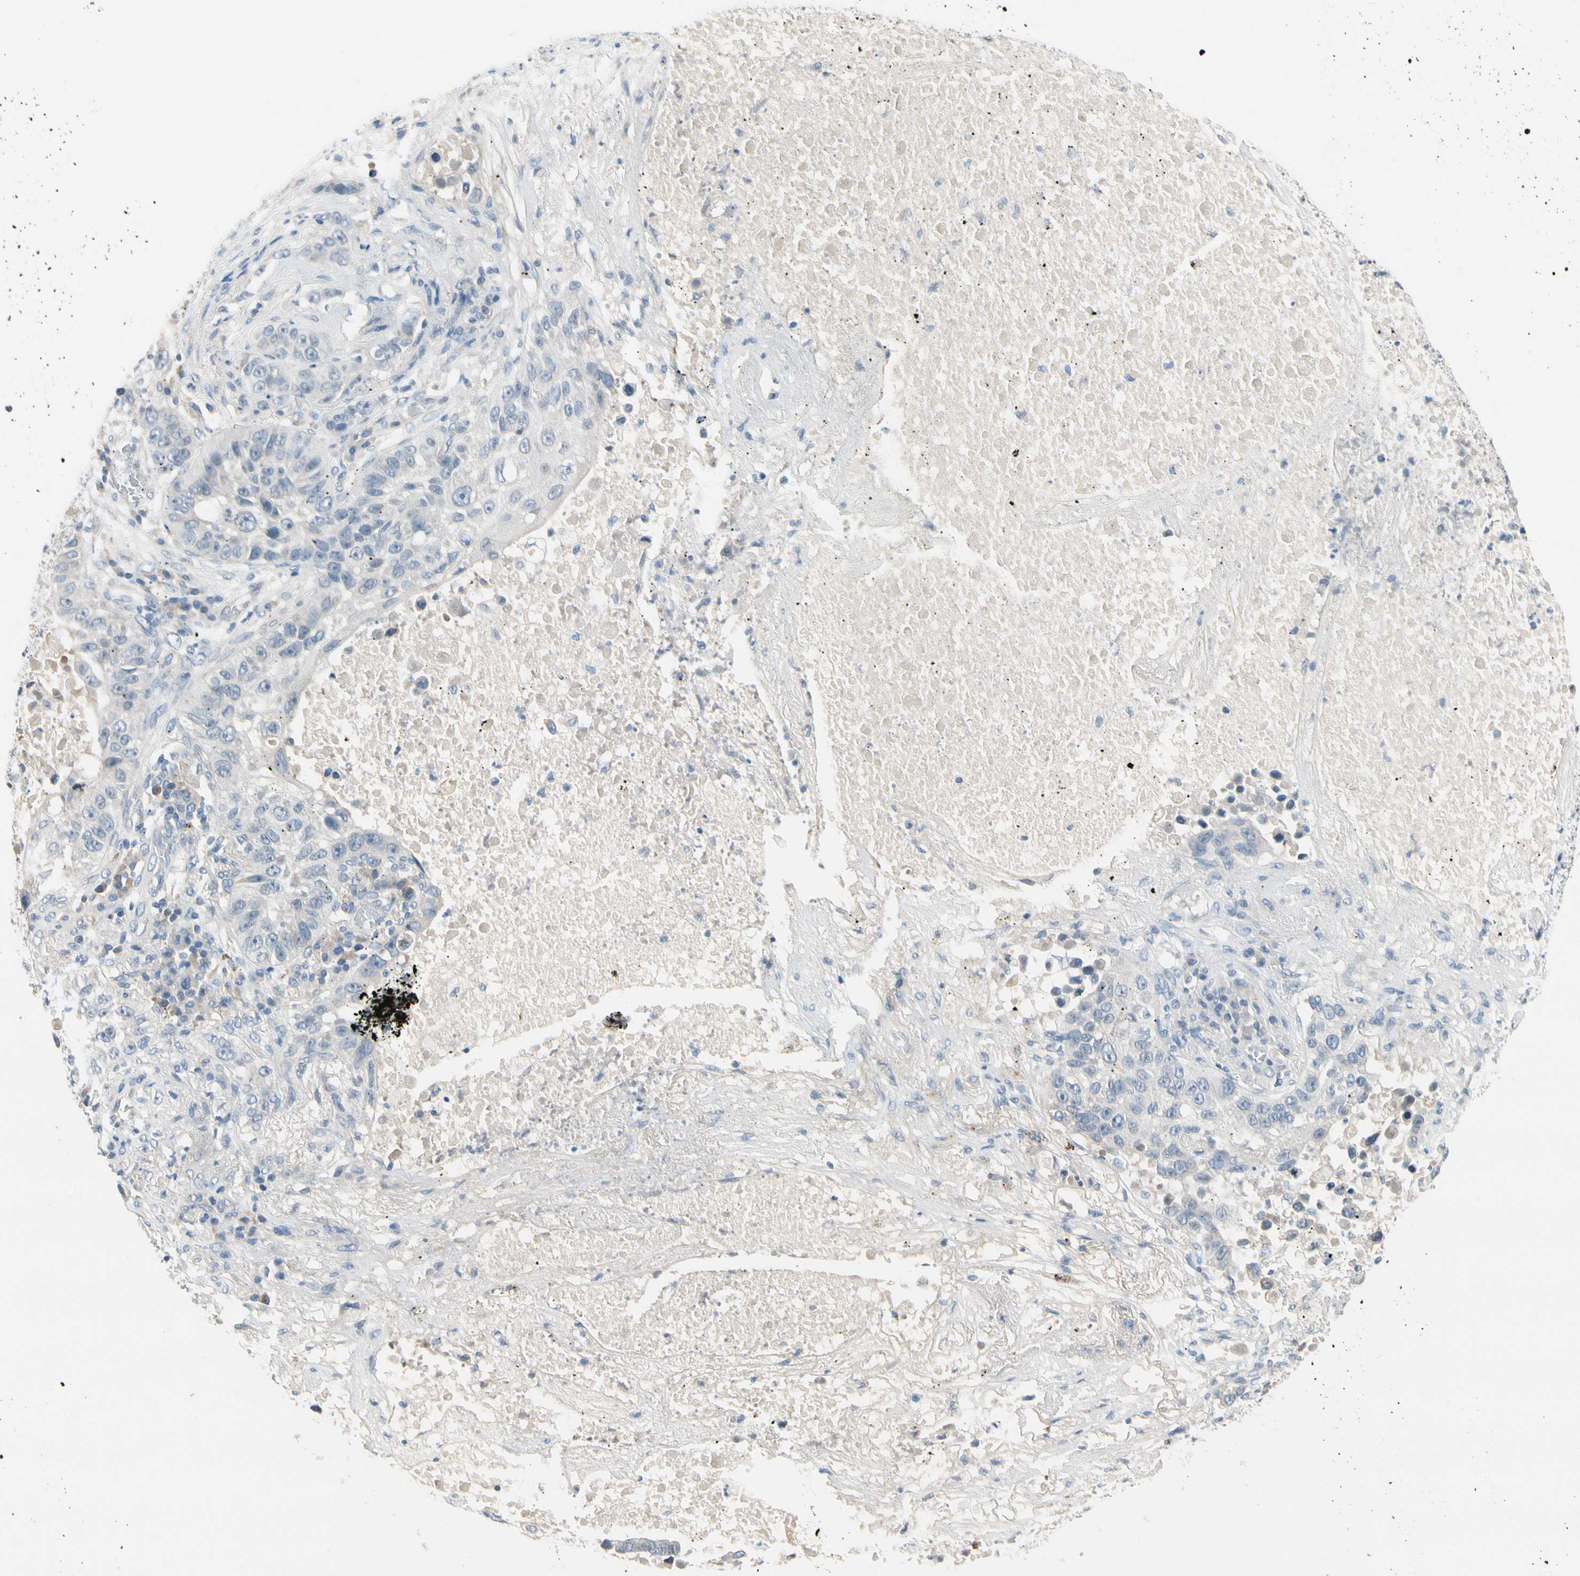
{"staining": {"intensity": "negative", "quantity": "none", "location": "none"}, "tissue": "lung cancer", "cell_type": "Tumor cells", "image_type": "cancer", "snomed": [{"axis": "morphology", "description": "Squamous cell carcinoma, NOS"}, {"axis": "topography", "description": "Lung"}], "caption": "There is no significant expression in tumor cells of squamous cell carcinoma (lung).", "gene": "CNDP1", "patient": {"sex": "male", "age": 57}}